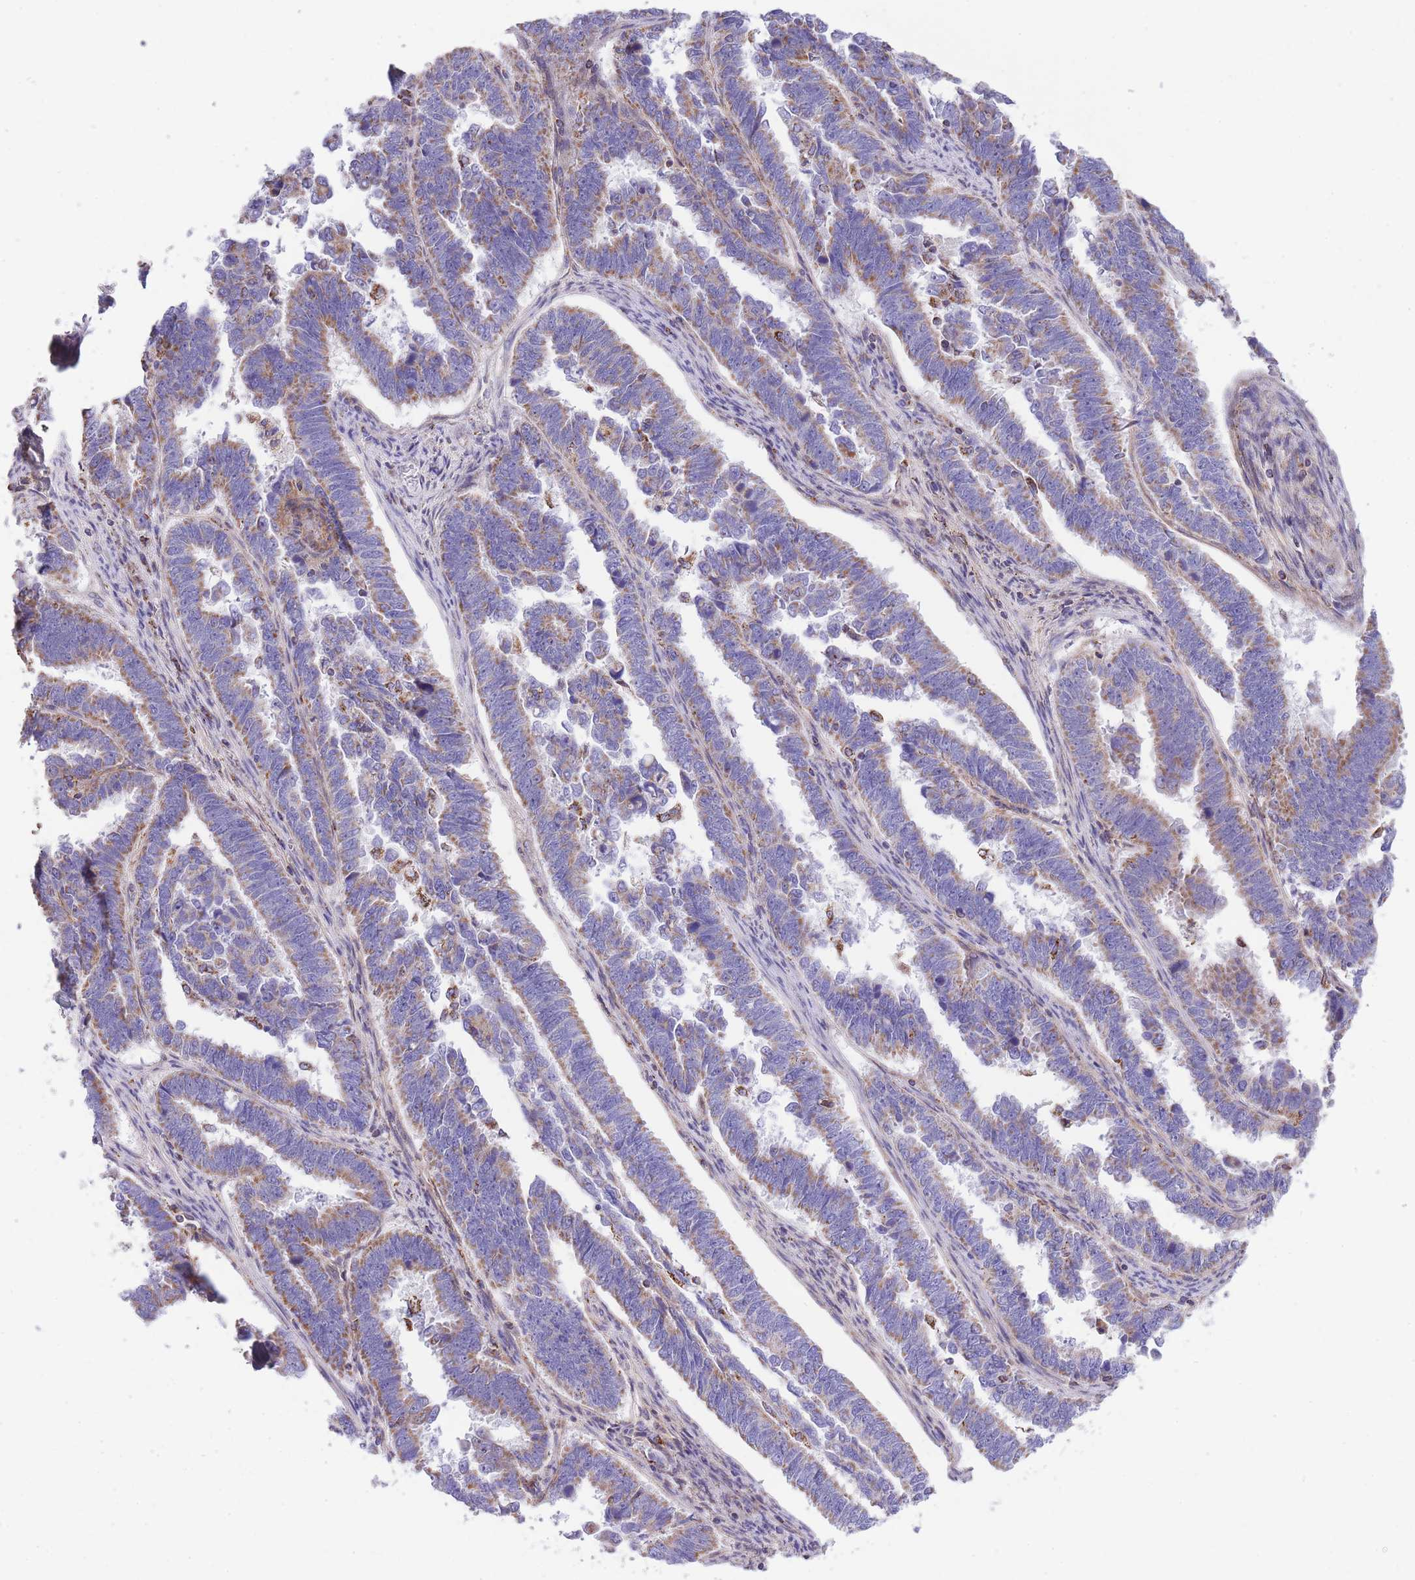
{"staining": {"intensity": "moderate", "quantity": "25%-75%", "location": "cytoplasmic/membranous"}, "tissue": "endometrial cancer", "cell_type": "Tumor cells", "image_type": "cancer", "snomed": [{"axis": "morphology", "description": "Adenocarcinoma, NOS"}, {"axis": "topography", "description": "Endometrium"}], "caption": "Endometrial cancer (adenocarcinoma) stained with a brown dye reveals moderate cytoplasmic/membranous positive expression in approximately 25%-75% of tumor cells.", "gene": "ST3GAL3", "patient": {"sex": "female", "age": 75}}